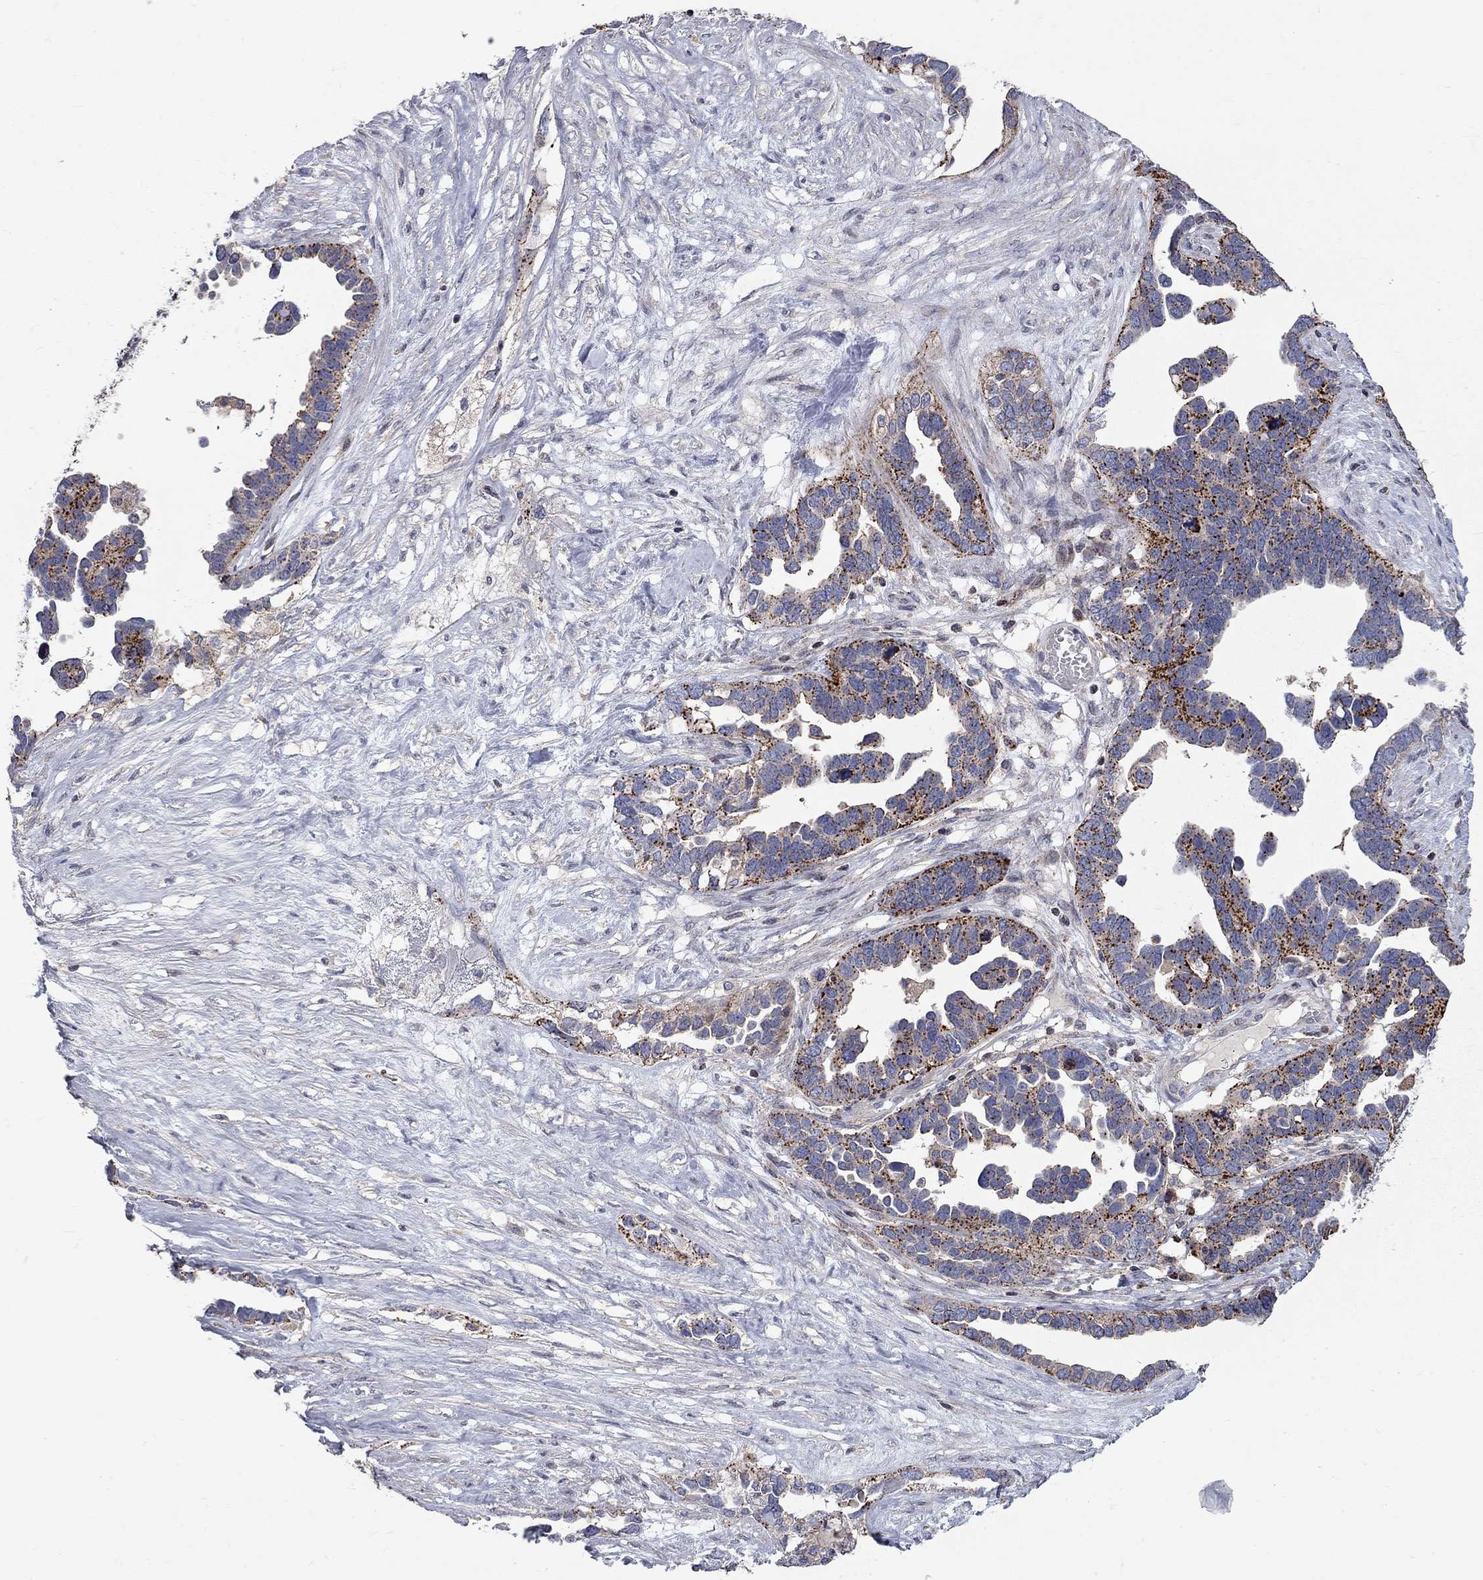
{"staining": {"intensity": "strong", "quantity": "25%-75%", "location": "cytoplasmic/membranous"}, "tissue": "ovarian cancer", "cell_type": "Tumor cells", "image_type": "cancer", "snomed": [{"axis": "morphology", "description": "Cystadenocarcinoma, serous, NOS"}, {"axis": "topography", "description": "Ovary"}], "caption": "Immunohistochemical staining of ovarian cancer (serous cystadenocarcinoma) demonstrates high levels of strong cytoplasmic/membranous staining in approximately 25%-75% of tumor cells. Immunohistochemistry (ihc) stains the protein of interest in brown and the nuclei are stained blue.", "gene": "ERN2", "patient": {"sex": "female", "age": 54}}